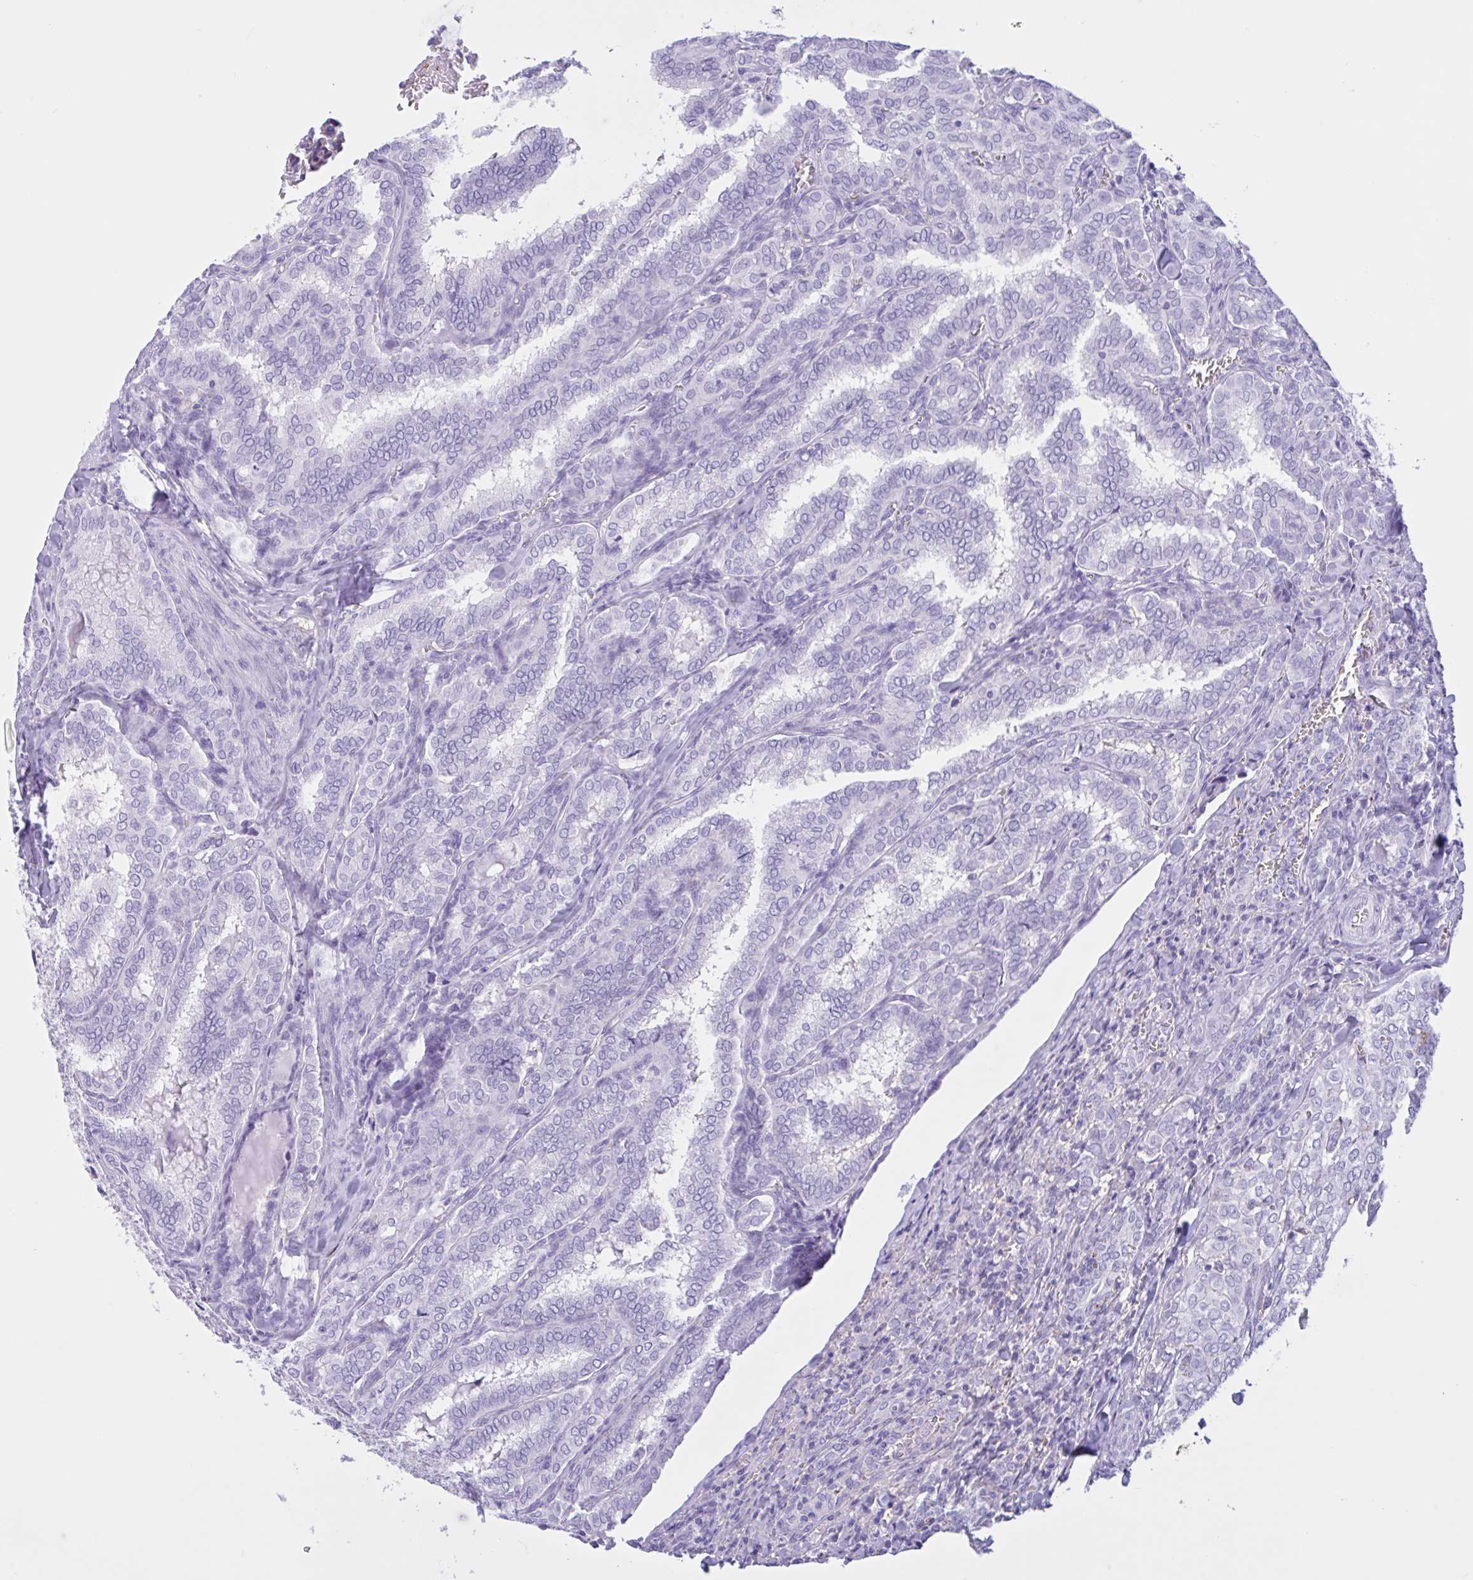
{"staining": {"intensity": "negative", "quantity": "none", "location": "none"}, "tissue": "thyroid cancer", "cell_type": "Tumor cells", "image_type": "cancer", "snomed": [{"axis": "morphology", "description": "Papillary adenocarcinoma, NOS"}, {"axis": "topography", "description": "Thyroid gland"}], "caption": "Thyroid cancer stained for a protein using IHC shows no expression tumor cells.", "gene": "LARGE2", "patient": {"sex": "female", "age": 30}}